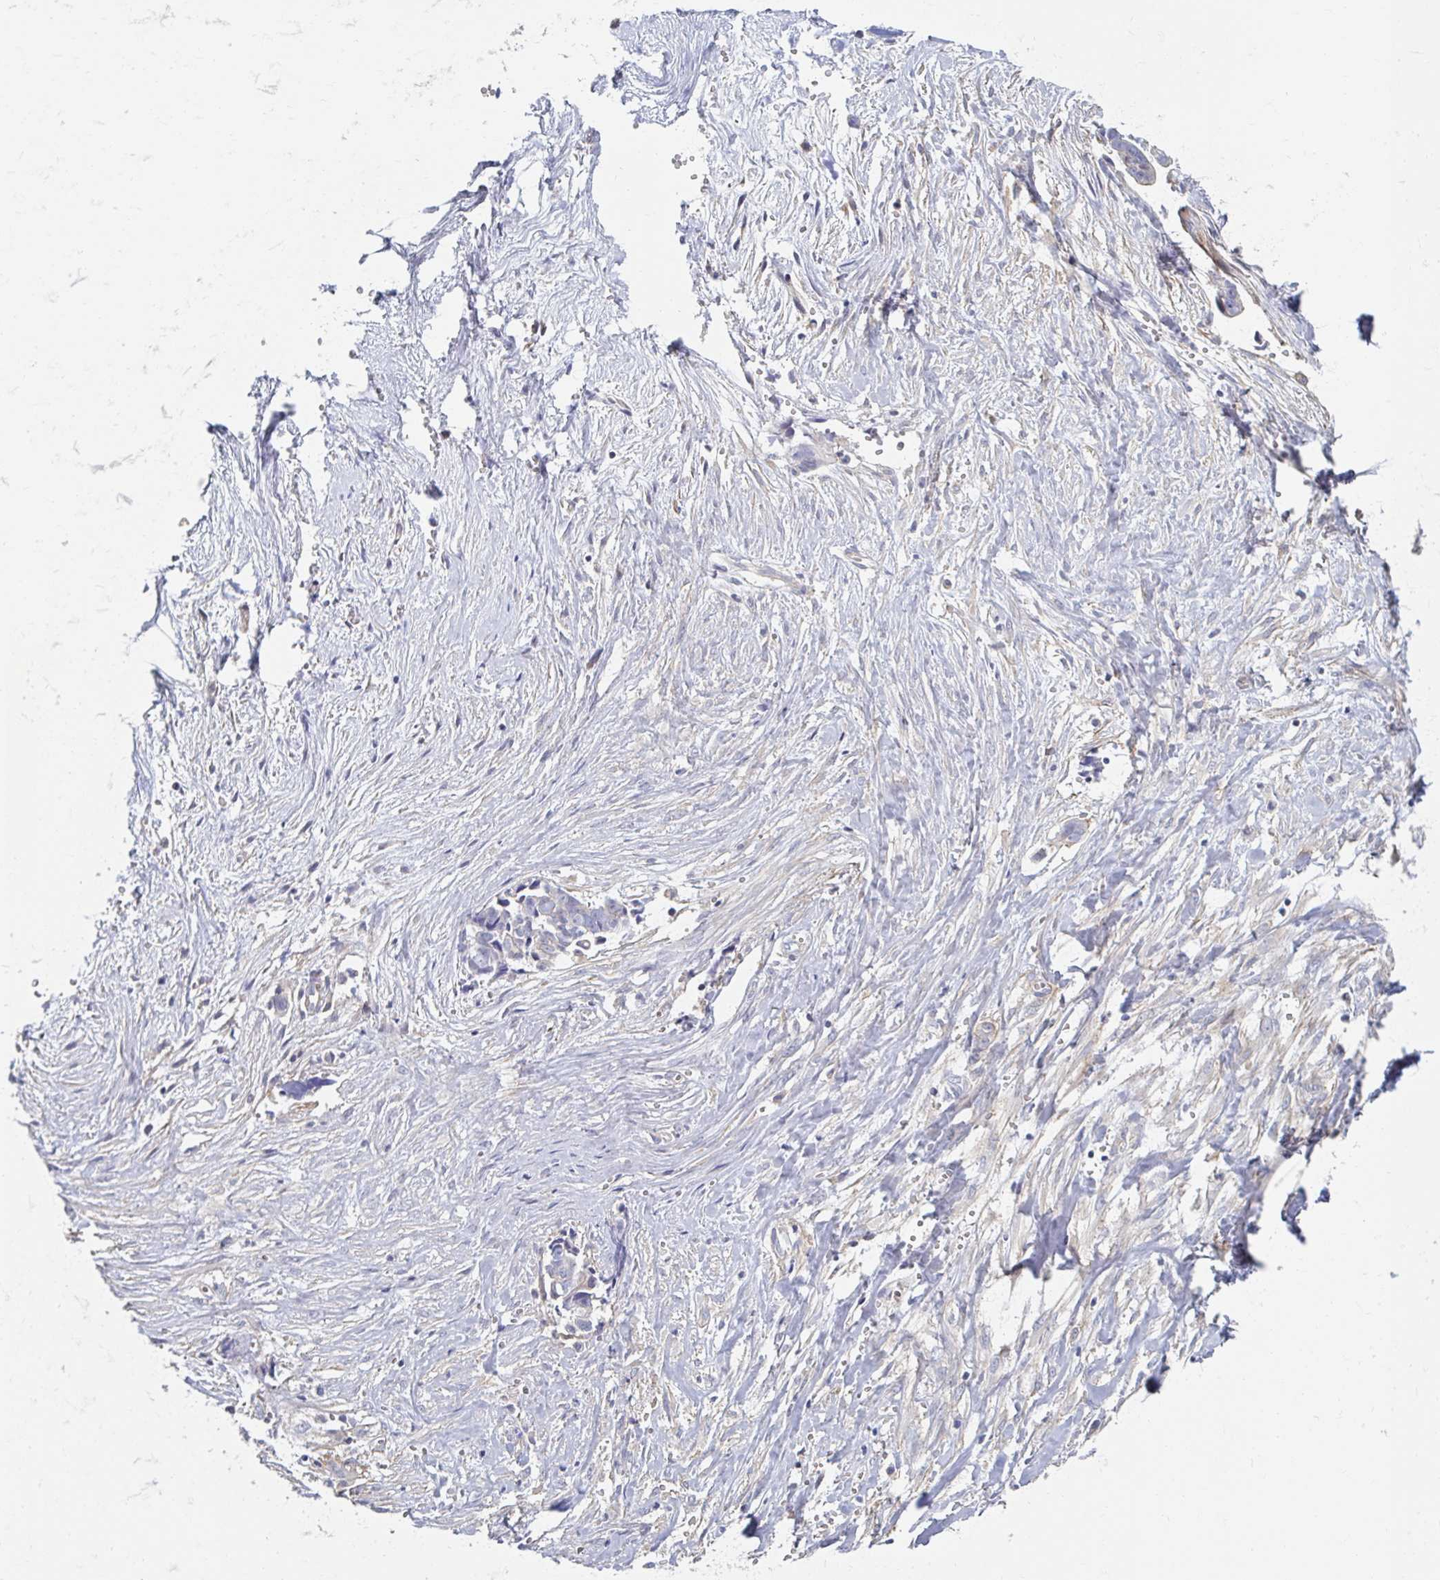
{"staining": {"intensity": "negative", "quantity": "none", "location": "none"}, "tissue": "ovarian cancer", "cell_type": "Tumor cells", "image_type": "cancer", "snomed": [{"axis": "morphology", "description": "Cystadenocarcinoma, serous, NOS"}, {"axis": "topography", "description": "Ovary"}], "caption": "Immunohistochemical staining of ovarian cancer reveals no significant staining in tumor cells.", "gene": "MYLK2", "patient": {"sex": "female", "age": 59}}